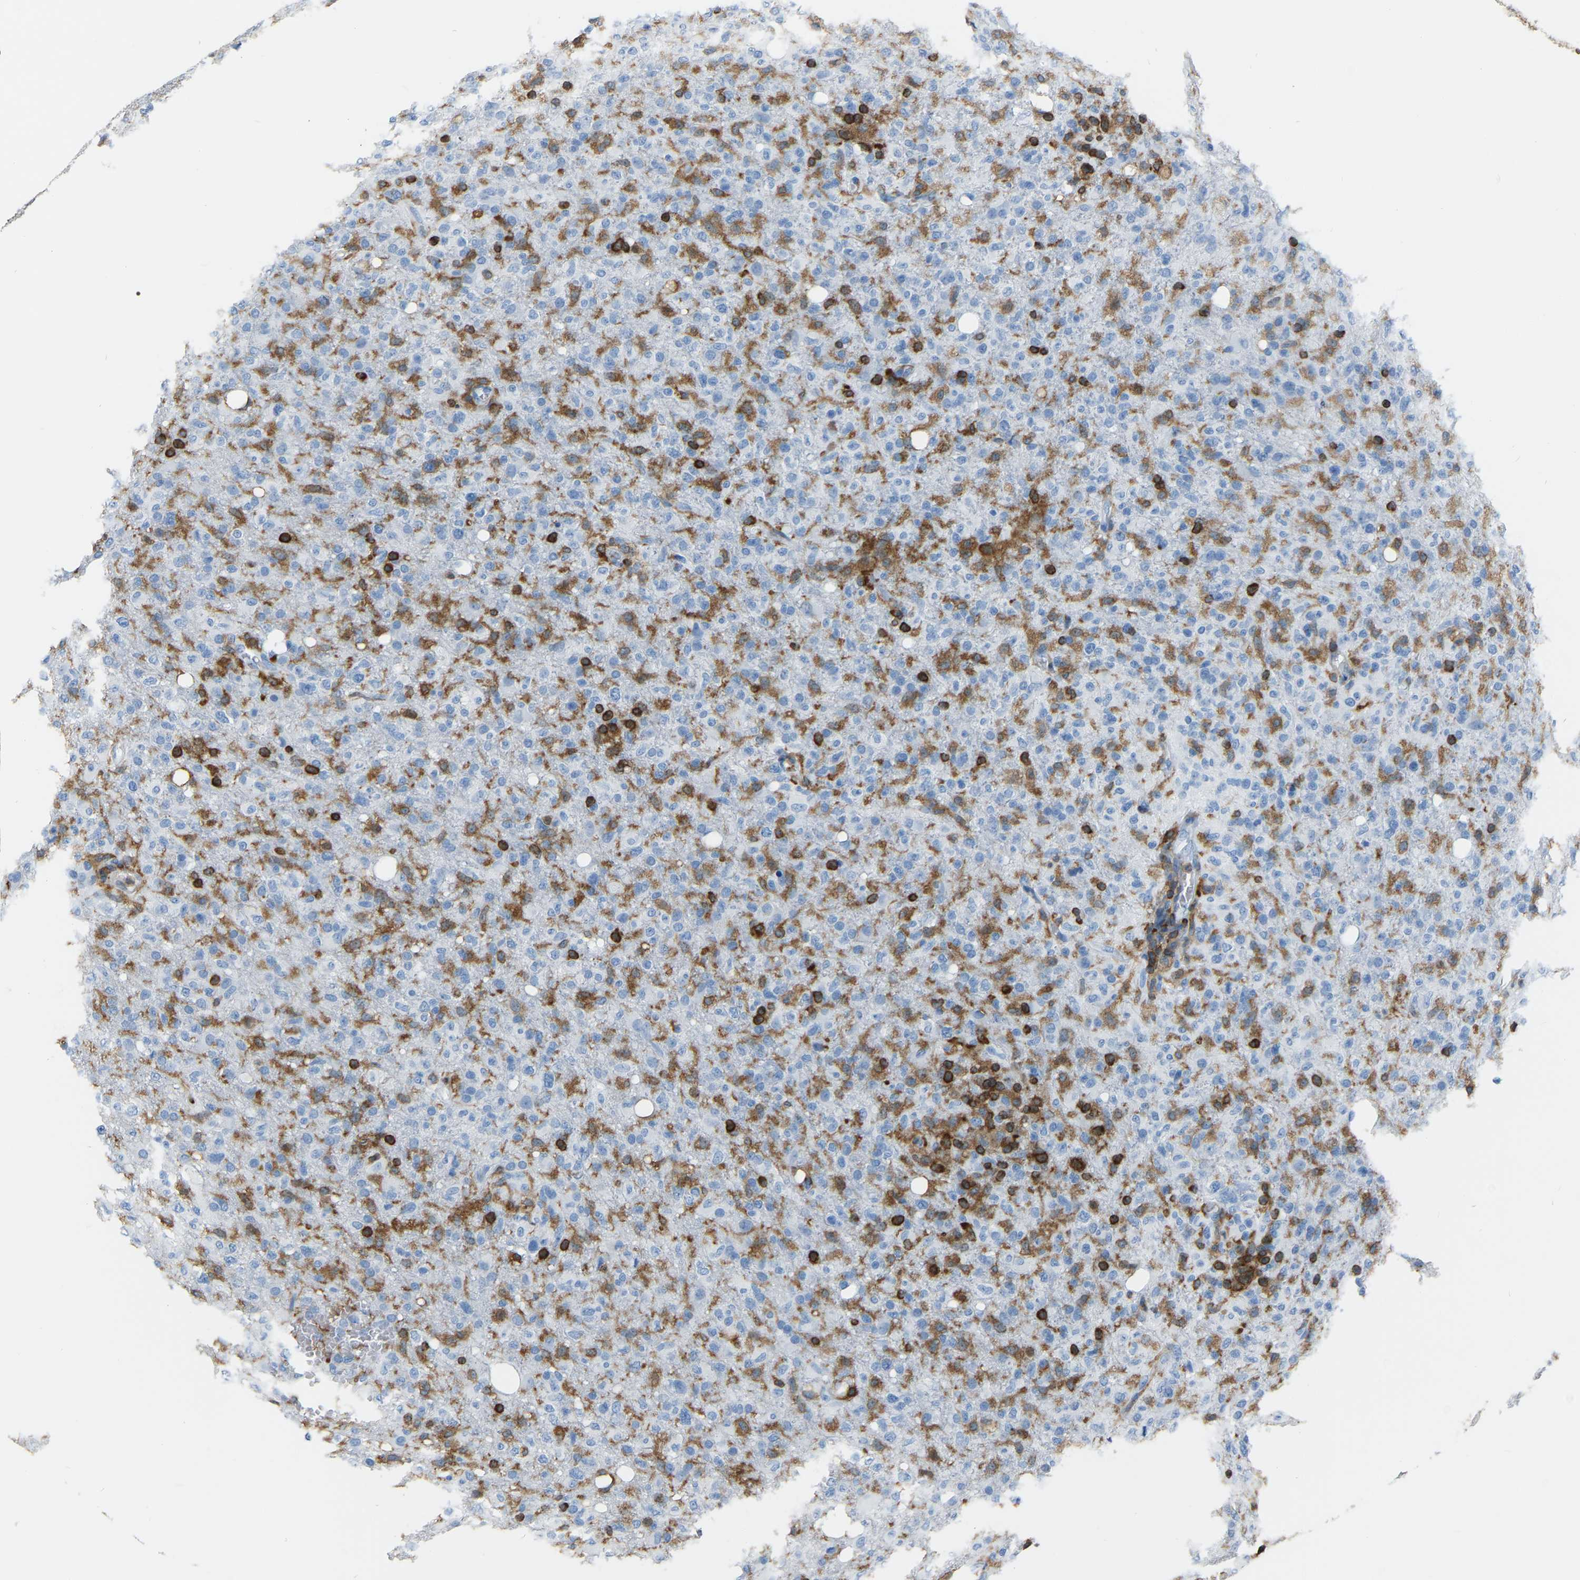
{"staining": {"intensity": "negative", "quantity": "none", "location": "none"}, "tissue": "glioma", "cell_type": "Tumor cells", "image_type": "cancer", "snomed": [{"axis": "morphology", "description": "Glioma, malignant, High grade"}, {"axis": "topography", "description": "Brain"}], "caption": "Immunohistochemistry (IHC) micrograph of neoplastic tissue: human high-grade glioma (malignant) stained with DAB (3,3'-diaminobenzidine) shows no significant protein staining in tumor cells.", "gene": "ARHGAP45", "patient": {"sex": "female", "age": 57}}